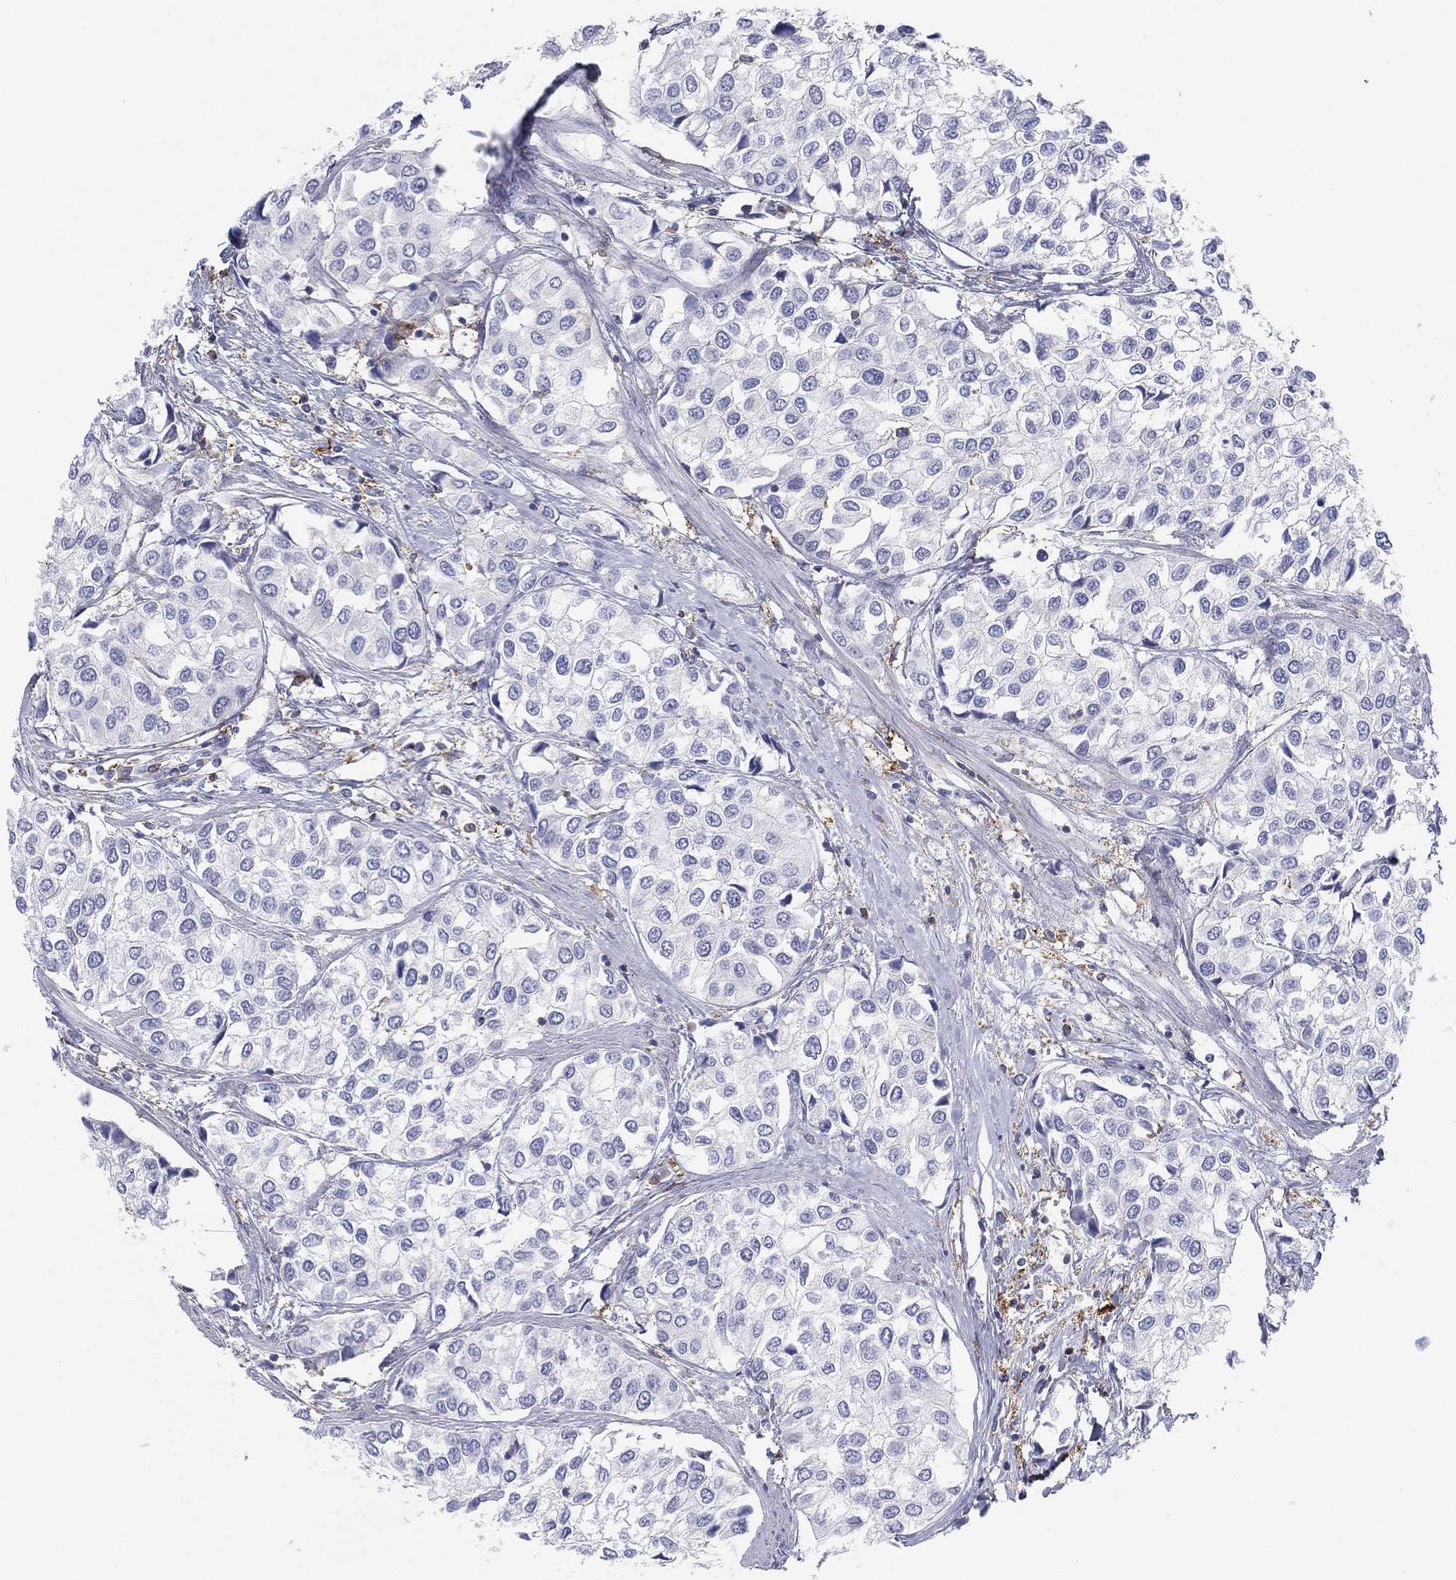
{"staining": {"intensity": "negative", "quantity": "none", "location": "none"}, "tissue": "urothelial cancer", "cell_type": "Tumor cells", "image_type": "cancer", "snomed": [{"axis": "morphology", "description": "Urothelial carcinoma, High grade"}, {"axis": "topography", "description": "Urinary bladder"}], "caption": "Protein analysis of high-grade urothelial carcinoma demonstrates no significant staining in tumor cells.", "gene": "SELPLG", "patient": {"sex": "male", "age": 73}}